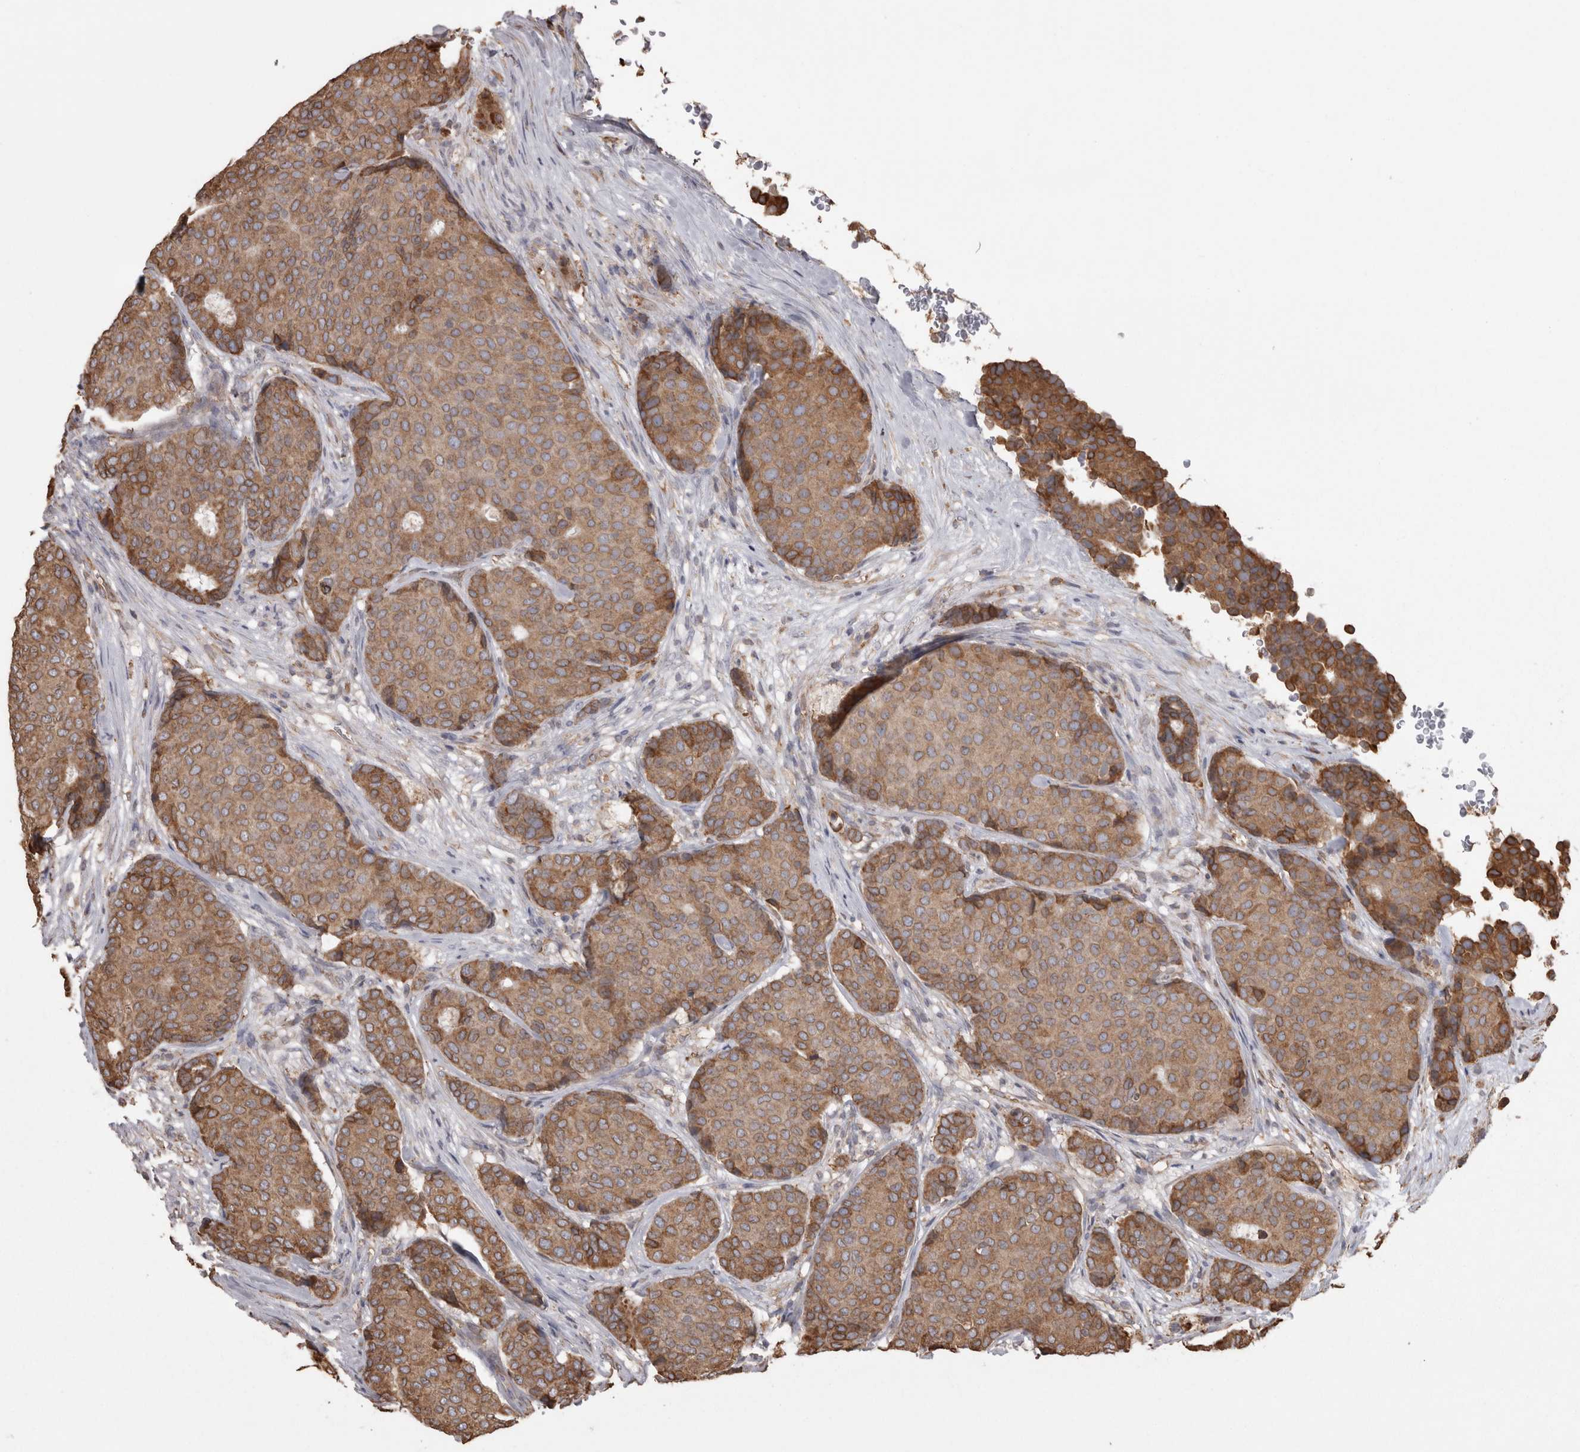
{"staining": {"intensity": "moderate", "quantity": ">75%", "location": "cytoplasmic/membranous"}, "tissue": "breast cancer", "cell_type": "Tumor cells", "image_type": "cancer", "snomed": [{"axis": "morphology", "description": "Duct carcinoma"}, {"axis": "topography", "description": "Breast"}], "caption": "Immunohistochemistry of human infiltrating ductal carcinoma (breast) demonstrates medium levels of moderate cytoplasmic/membranous expression in approximately >75% of tumor cells. (brown staining indicates protein expression, while blue staining denotes nuclei).", "gene": "PON2", "patient": {"sex": "female", "age": 75}}